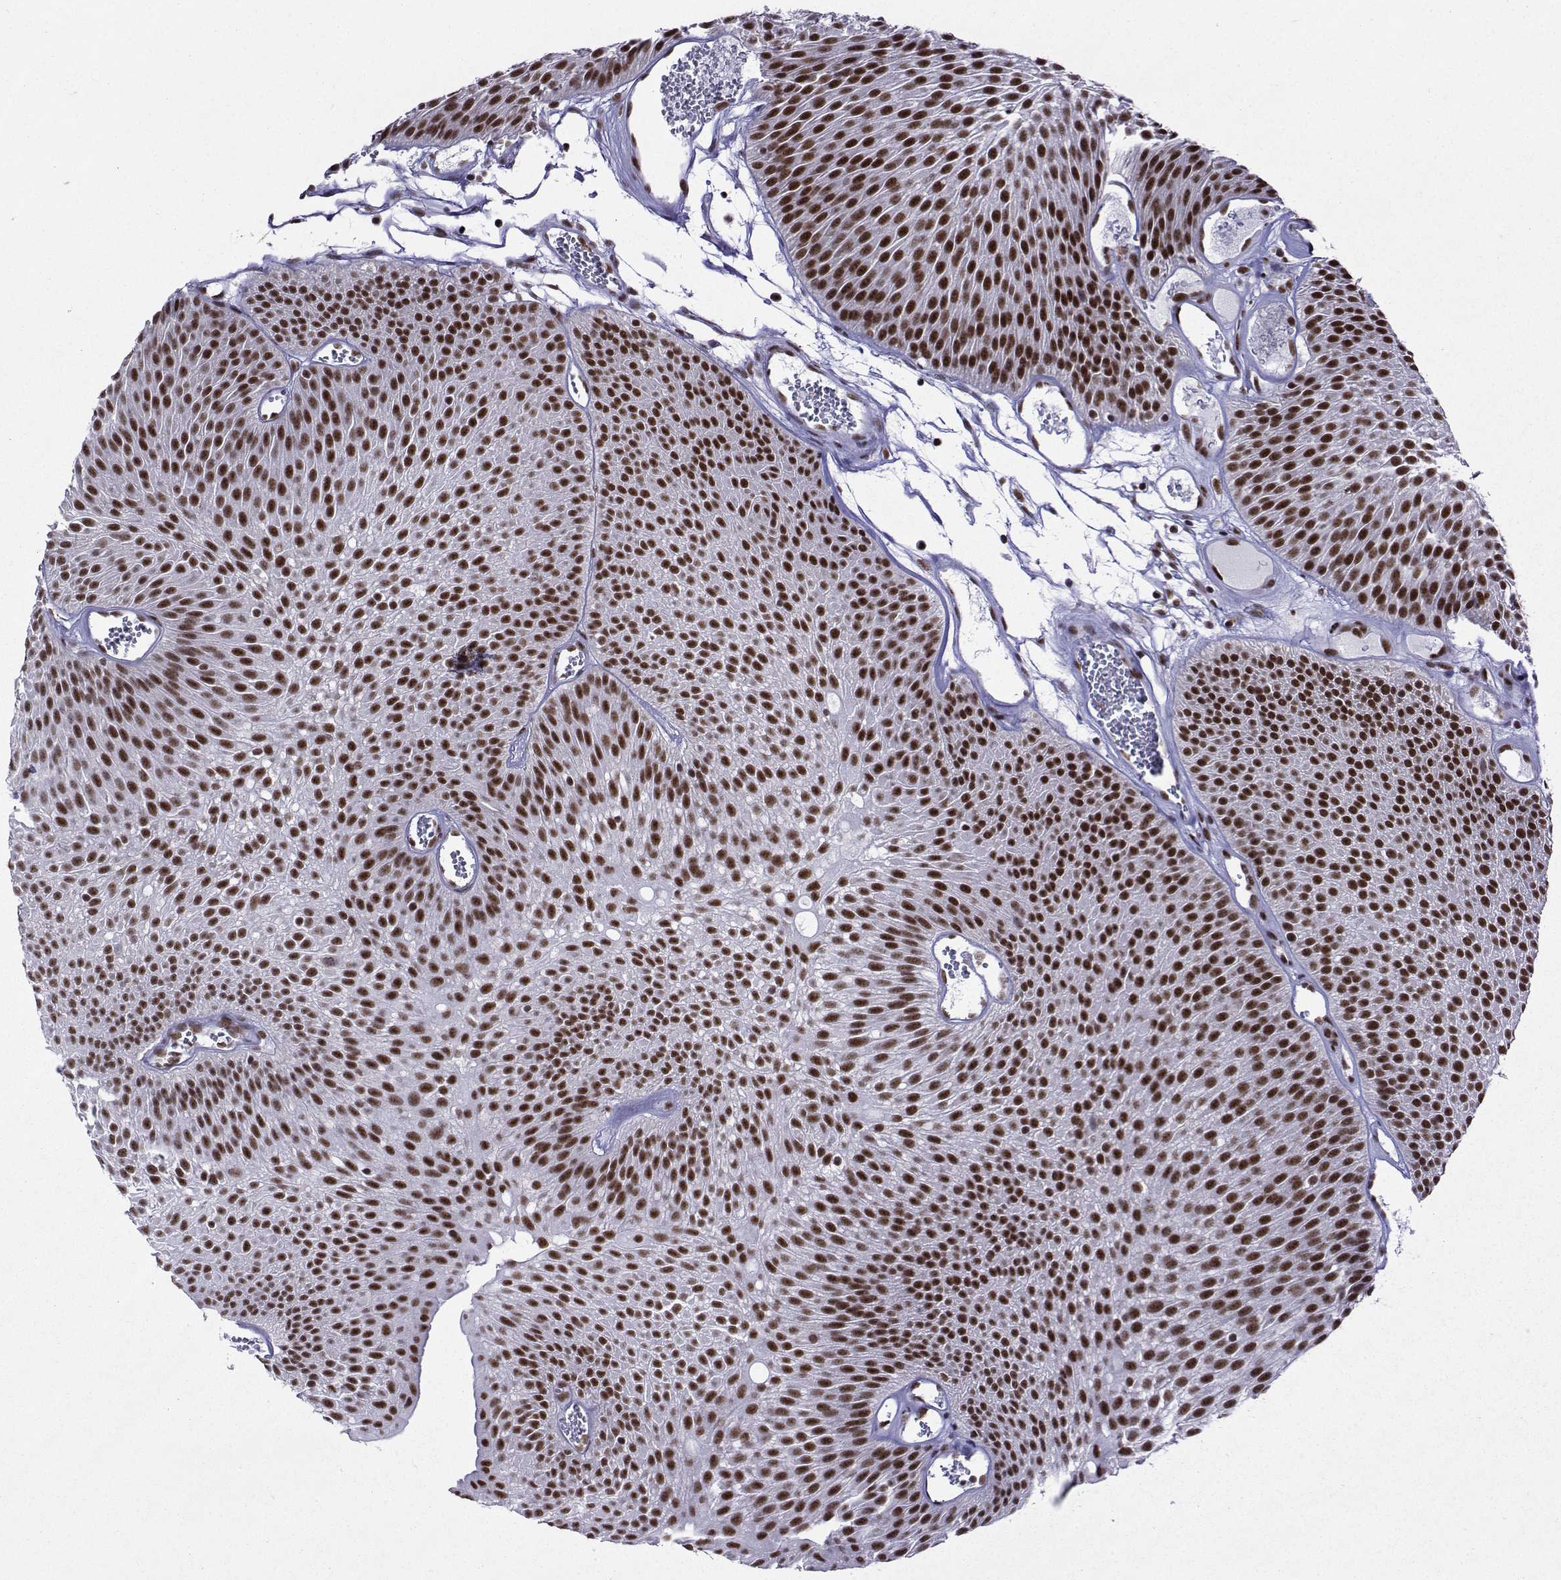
{"staining": {"intensity": "strong", "quantity": "25%-75%", "location": "nuclear"}, "tissue": "urothelial cancer", "cell_type": "Tumor cells", "image_type": "cancer", "snomed": [{"axis": "morphology", "description": "Urothelial carcinoma, Low grade"}, {"axis": "topography", "description": "Urinary bladder"}], "caption": "Immunohistochemistry (IHC) histopathology image of neoplastic tissue: urothelial cancer stained using immunohistochemistry (IHC) displays high levels of strong protein expression localized specifically in the nuclear of tumor cells, appearing as a nuclear brown color.", "gene": "SNRPB2", "patient": {"sex": "male", "age": 52}}